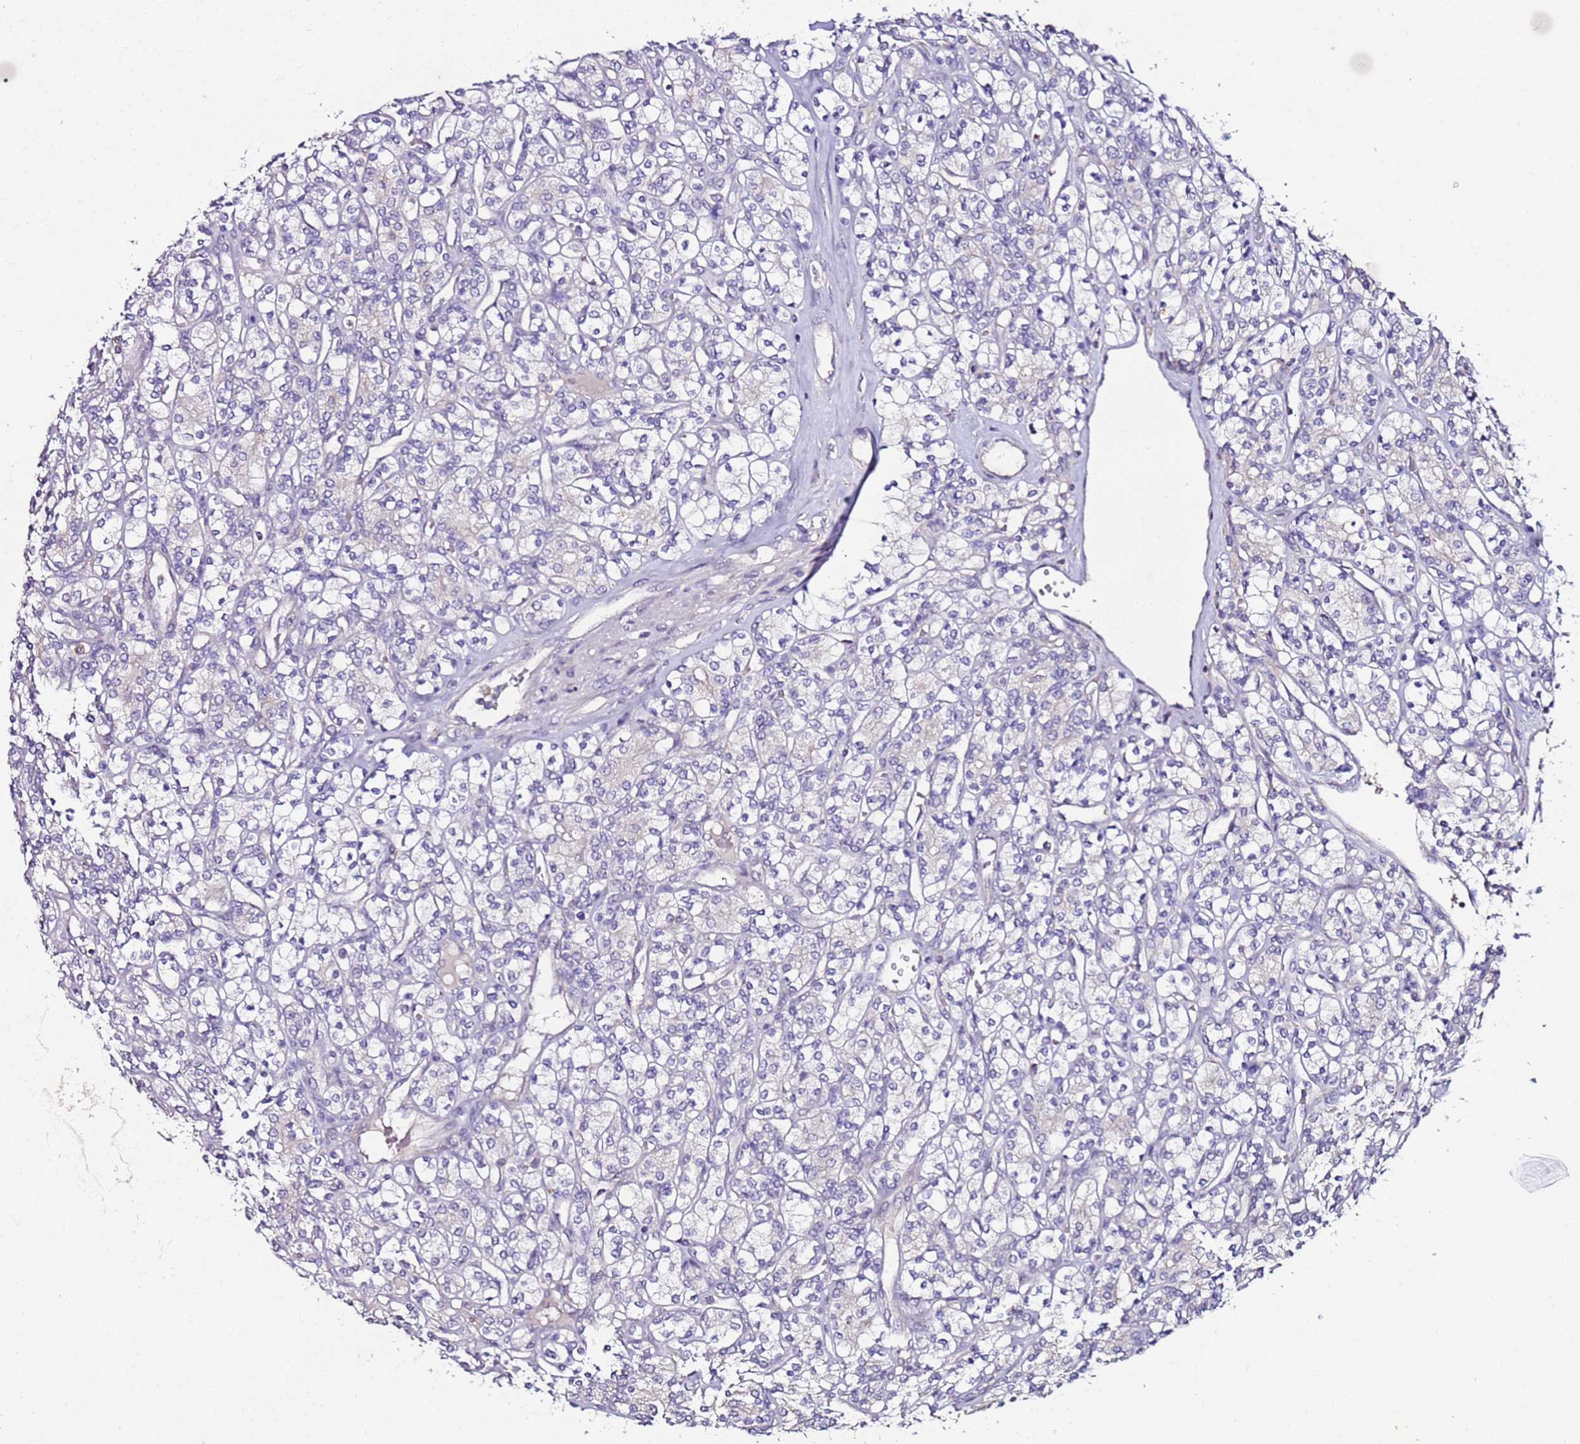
{"staining": {"intensity": "negative", "quantity": "none", "location": "none"}, "tissue": "renal cancer", "cell_type": "Tumor cells", "image_type": "cancer", "snomed": [{"axis": "morphology", "description": "Adenocarcinoma, NOS"}, {"axis": "topography", "description": "Kidney"}], "caption": "This is an immunohistochemistry histopathology image of human renal cancer (adenocarcinoma). There is no positivity in tumor cells.", "gene": "SRRM5", "patient": {"sex": "male", "age": 77}}